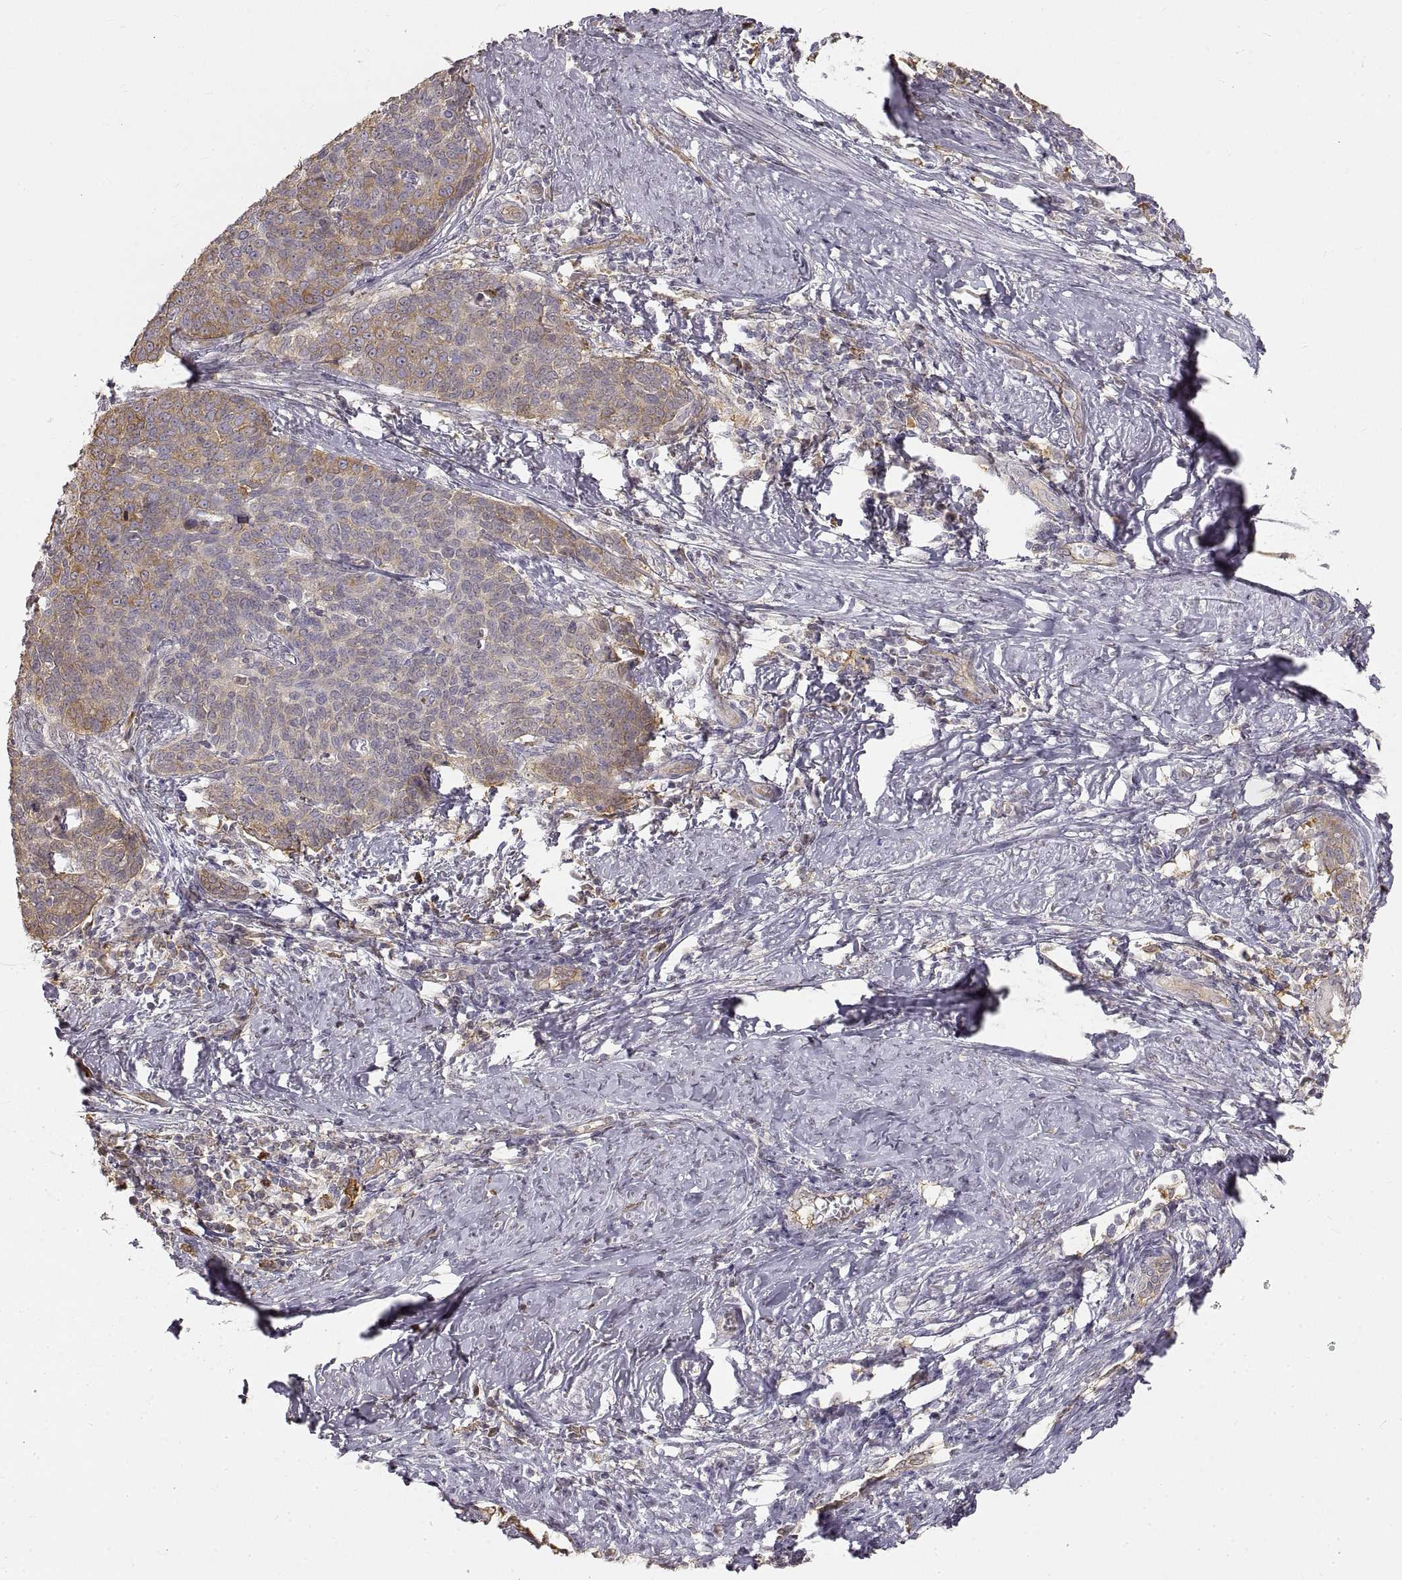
{"staining": {"intensity": "moderate", "quantity": "<25%", "location": "cytoplasmic/membranous"}, "tissue": "cervical cancer", "cell_type": "Tumor cells", "image_type": "cancer", "snomed": [{"axis": "morphology", "description": "Squamous cell carcinoma, NOS"}, {"axis": "topography", "description": "Cervix"}], "caption": "Immunohistochemical staining of cervical cancer exhibits low levels of moderate cytoplasmic/membranous staining in about <25% of tumor cells.", "gene": "HSP90AB1", "patient": {"sex": "female", "age": 39}}